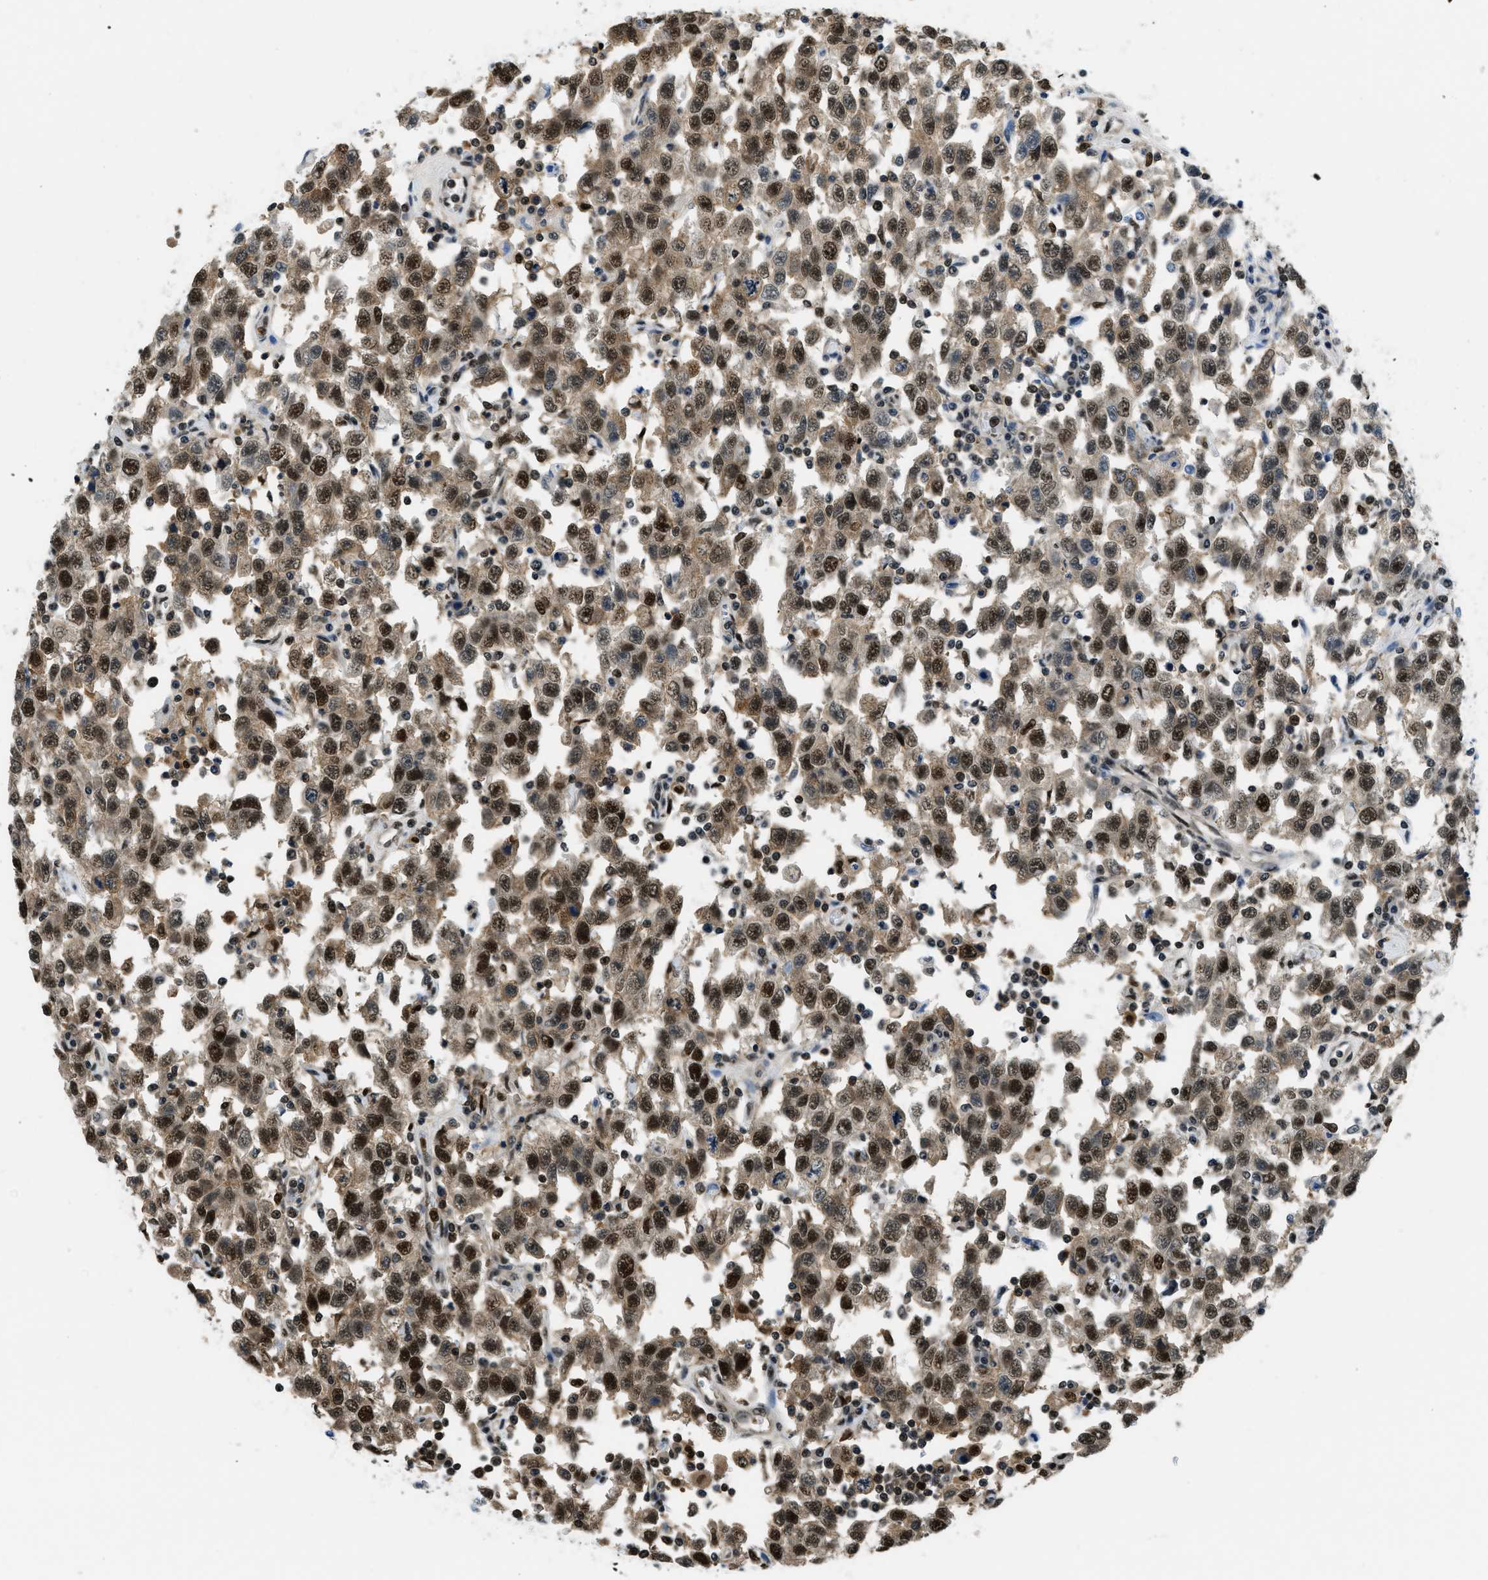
{"staining": {"intensity": "strong", "quantity": ">75%", "location": "cytoplasmic/membranous,nuclear"}, "tissue": "testis cancer", "cell_type": "Tumor cells", "image_type": "cancer", "snomed": [{"axis": "morphology", "description": "Seminoma, NOS"}, {"axis": "topography", "description": "Testis"}], "caption": "Testis seminoma stained with DAB immunohistochemistry (IHC) demonstrates high levels of strong cytoplasmic/membranous and nuclear expression in about >75% of tumor cells.", "gene": "OGFR", "patient": {"sex": "male", "age": 41}}